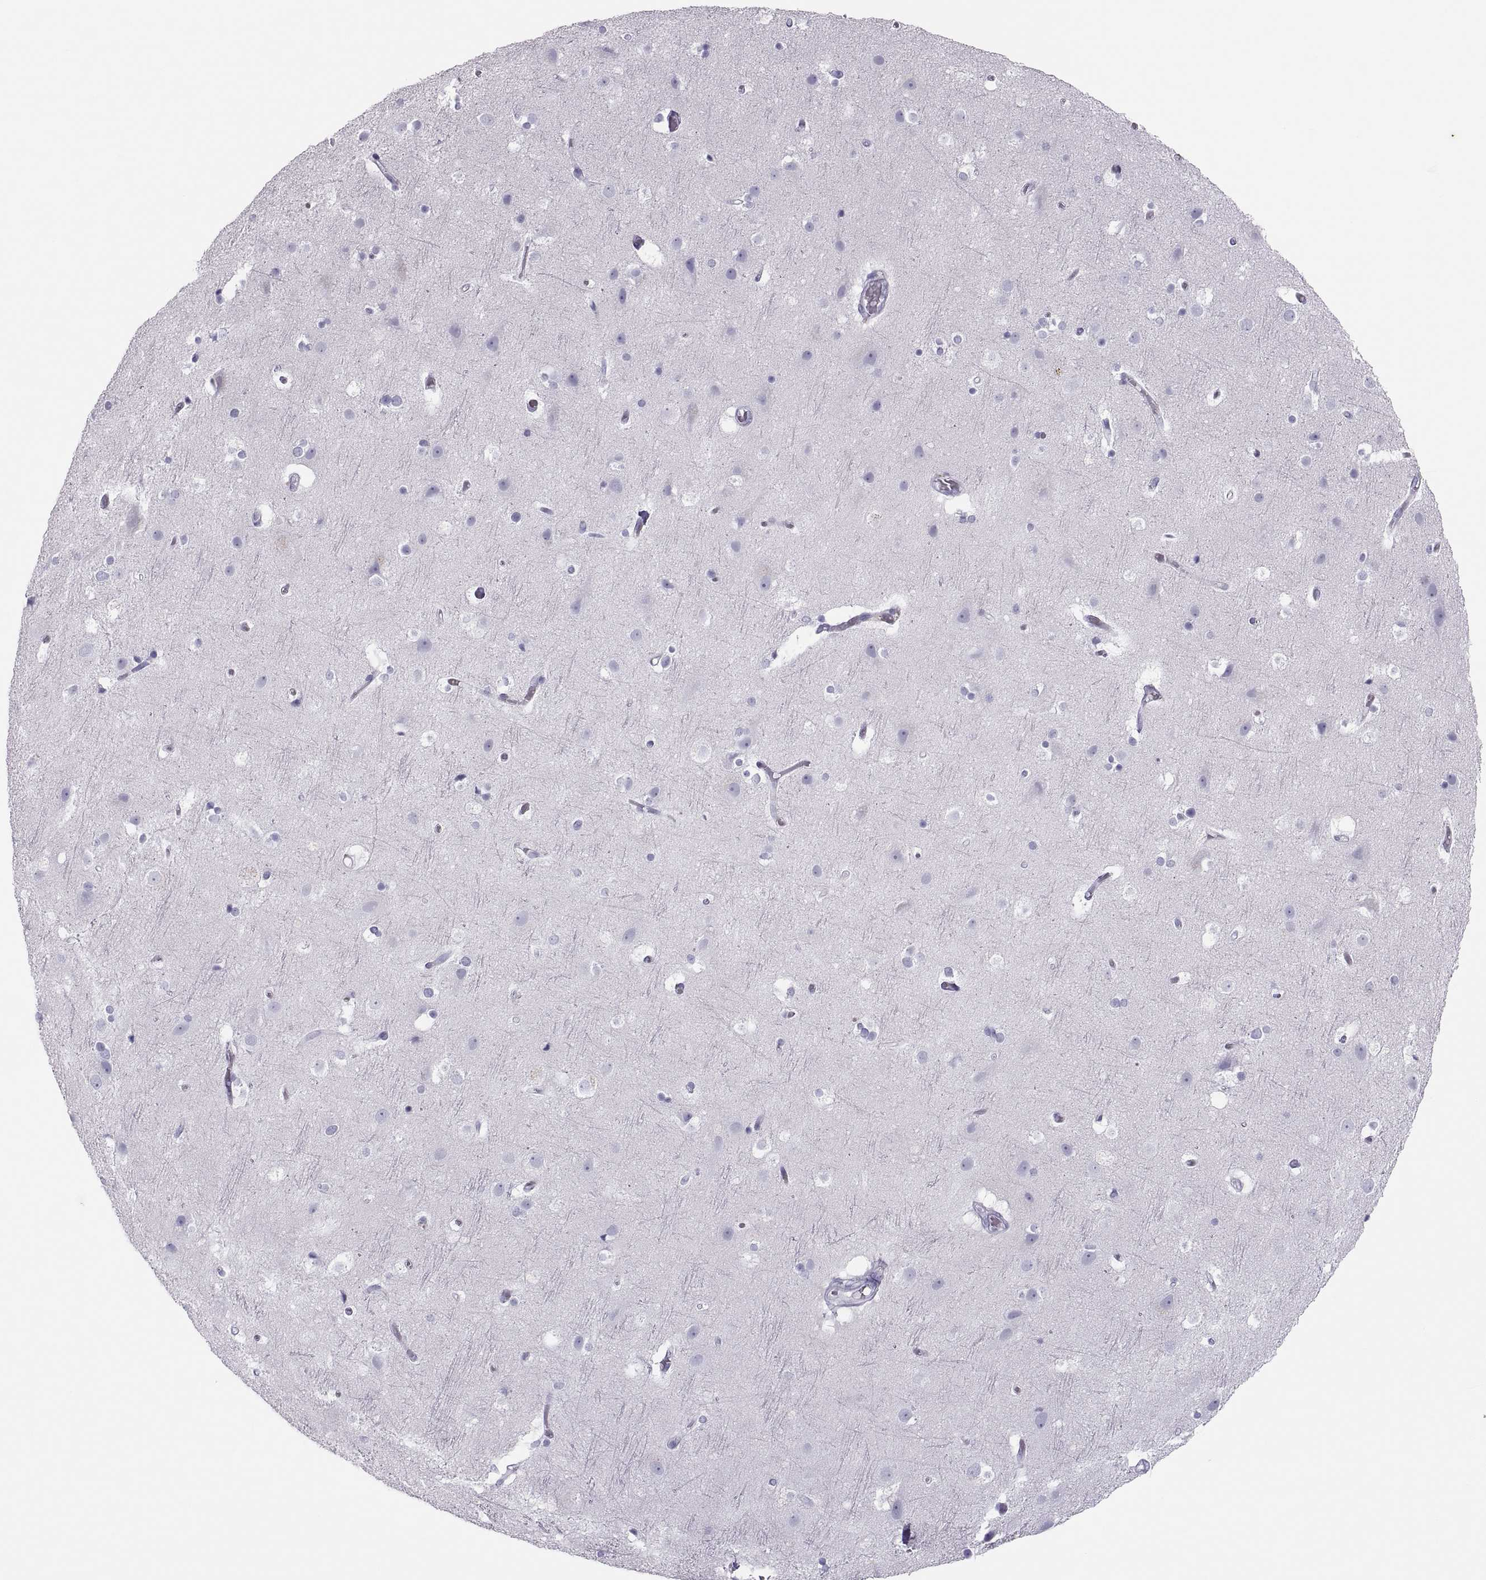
{"staining": {"intensity": "negative", "quantity": "none", "location": "none"}, "tissue": "cerebral cortex", "cell_type": "Endothelial cells", "image_type": "normal", "snomed": [{"axis": "morphology", "description": "Normal tissue, NOS"}, {"axis": "topography", "description": "Cerebral cortex"}], "caption": "This is an immunohistochemistry histopathology image of normal cerebral cortex. There is no staining in endothelial cells.", "gene": "SEMG1", "patient": {"sex": "female", "age": 52}}